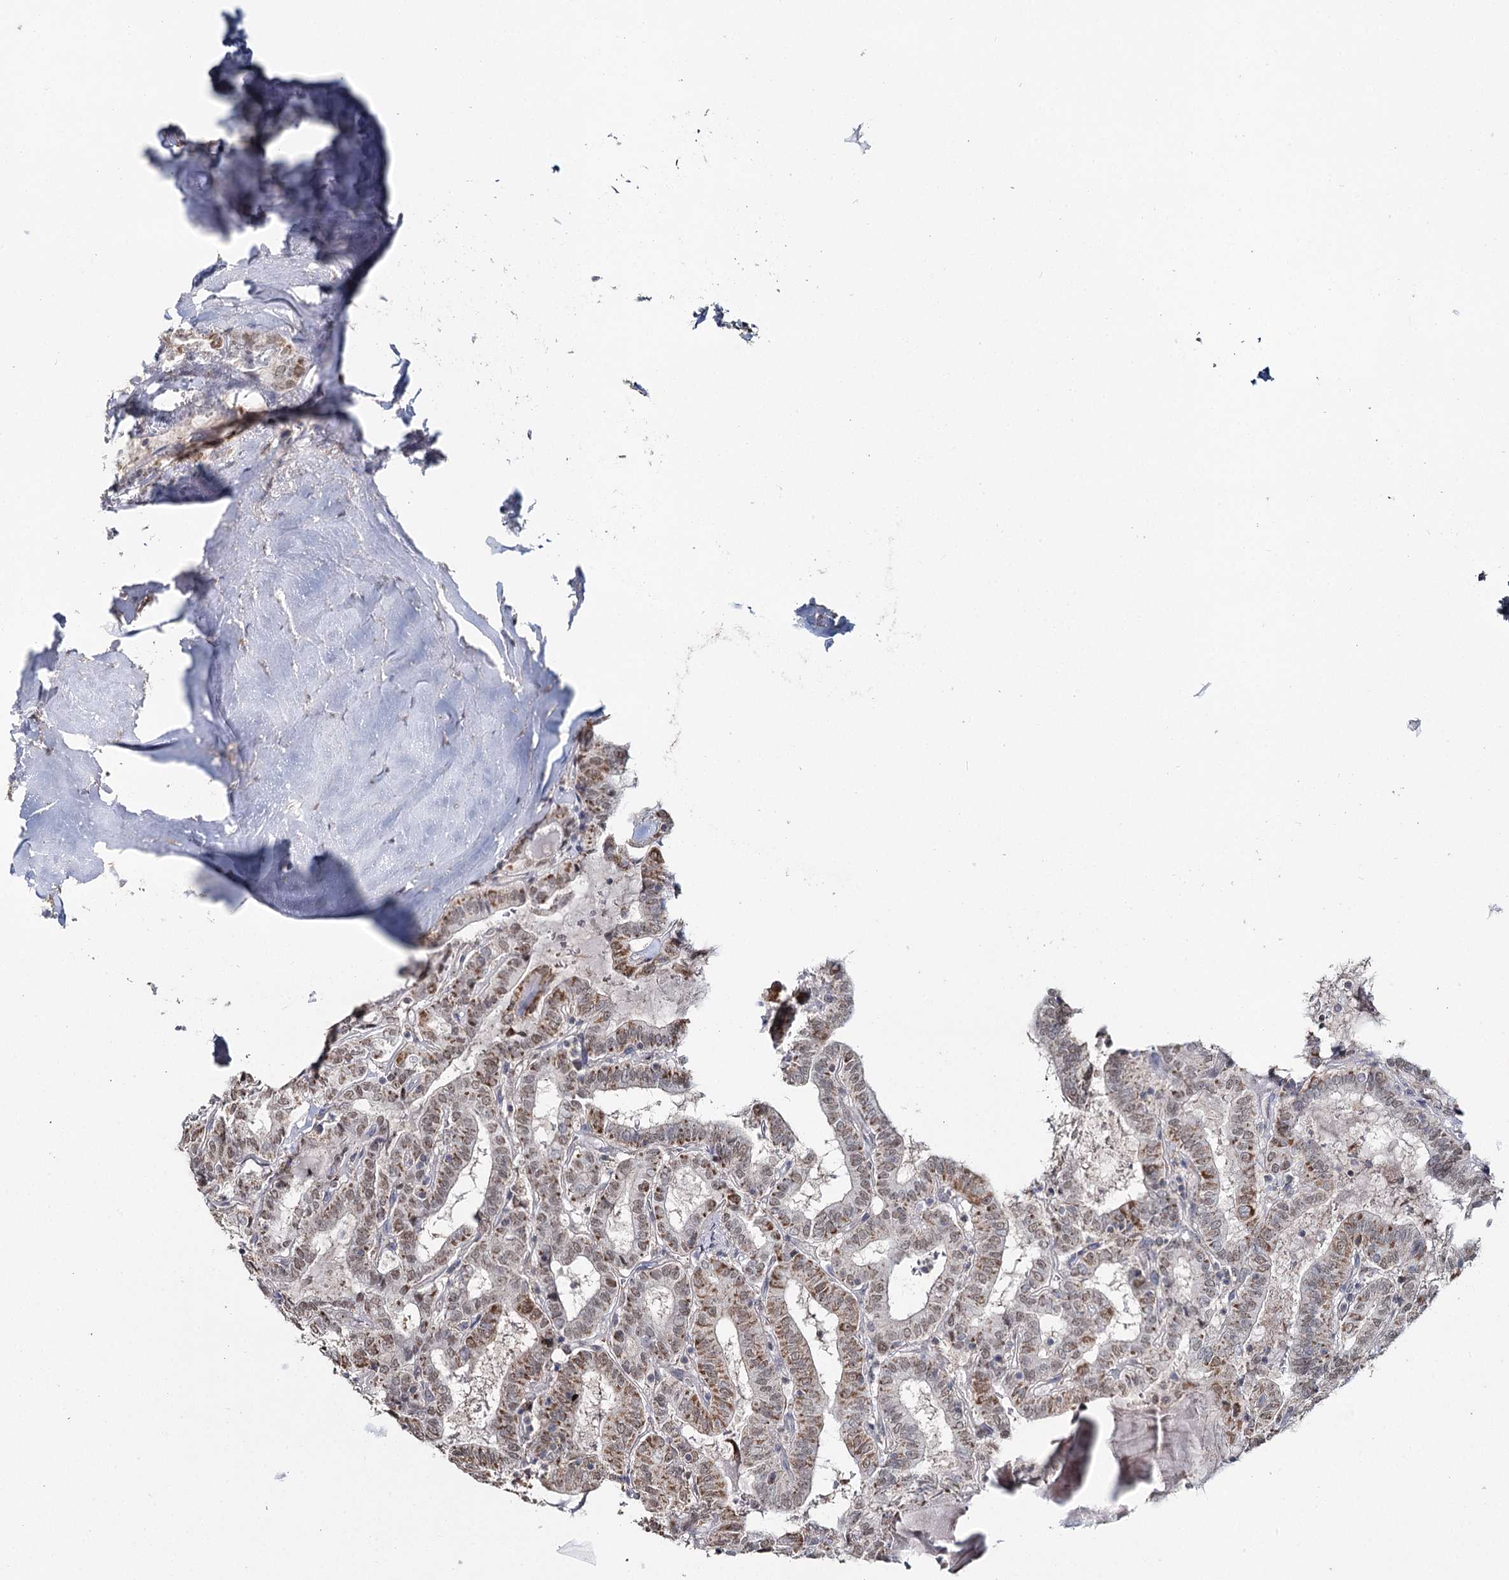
{"staining": {"intensity": "moderate", "quantity": ">75%", "location": "cytoplasmic/membranous,nuclear"}, "tissue": "thyroid cancer", "cell_type": "Tumor cells", "image_type": "cancer", "snomed": [{"axis": "morphology", "description": "Papillary adenocarcinoma, NOS"}, {"axis": "topography", "description": "Thyroid gland"}], "caption": "Immunohistochemical staining of thyroid papillary adenocarcinoma displays medium levels of moderate cytoplasmic/membranous and nuclear protein positivity in approximately >75% of tumor cells.", "gene": "PDHX", "patient": {"sex": "female", "age": 72}}